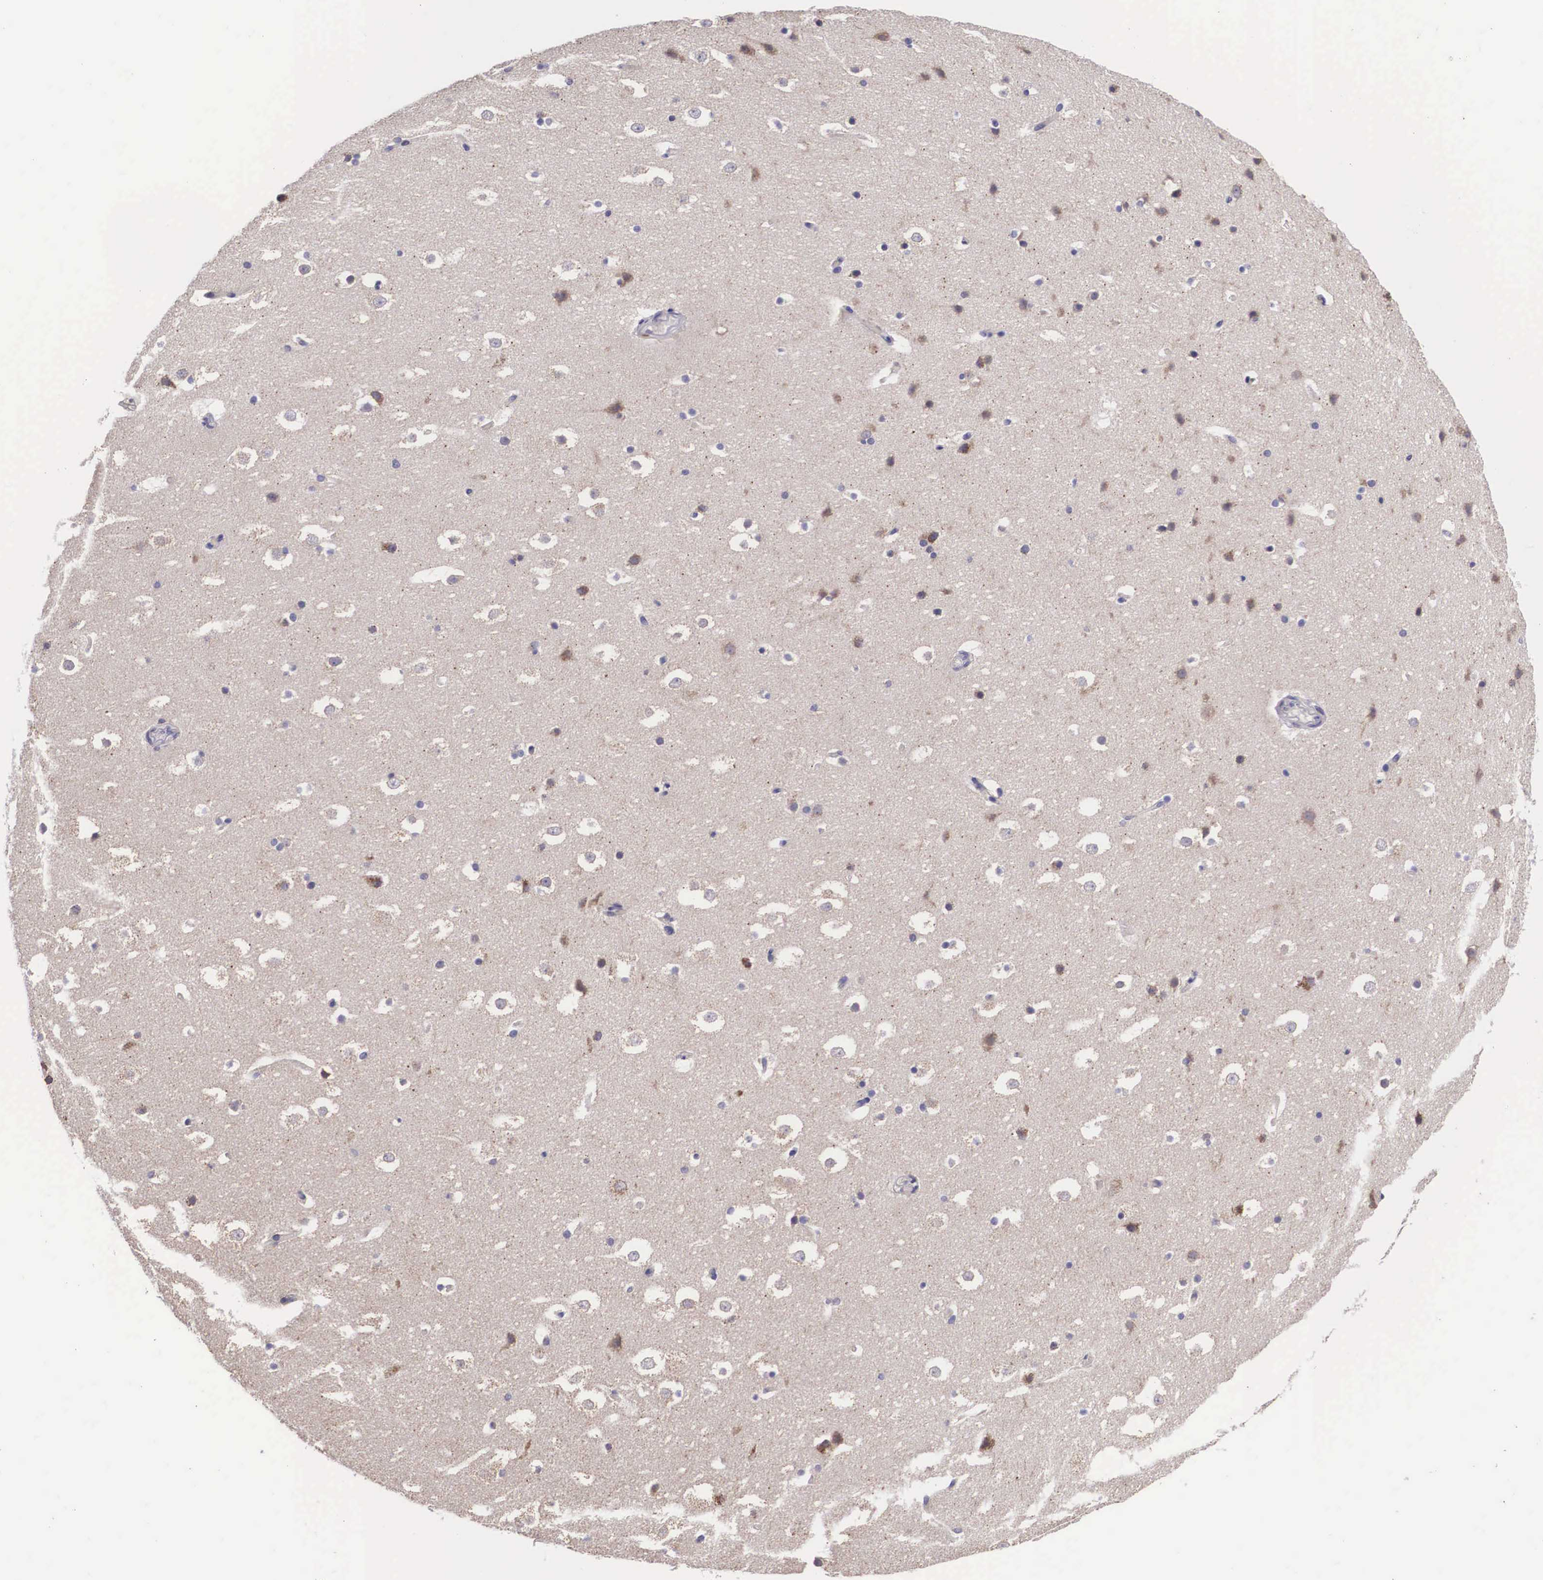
{"staining": {"intensity": "negative", "quantity": "none", "location": "none"}, "tissue": "hippocampus", "cell_type": "Glial cells", "image_type": "normal", "snomed": [{"axis": "morphology", "description": "Normal tissue, NOS"}, {"axis": "topography", "description": "Hippocampus"}], "caption": "Immunohistochemistry (IHC) histopathology image of unremarkable human hippocampus stained for a protein (brown), which demonstrates no expression in glial cells.", "gene": "ARG2", "patient": {"sex": "male", "age": 45}}